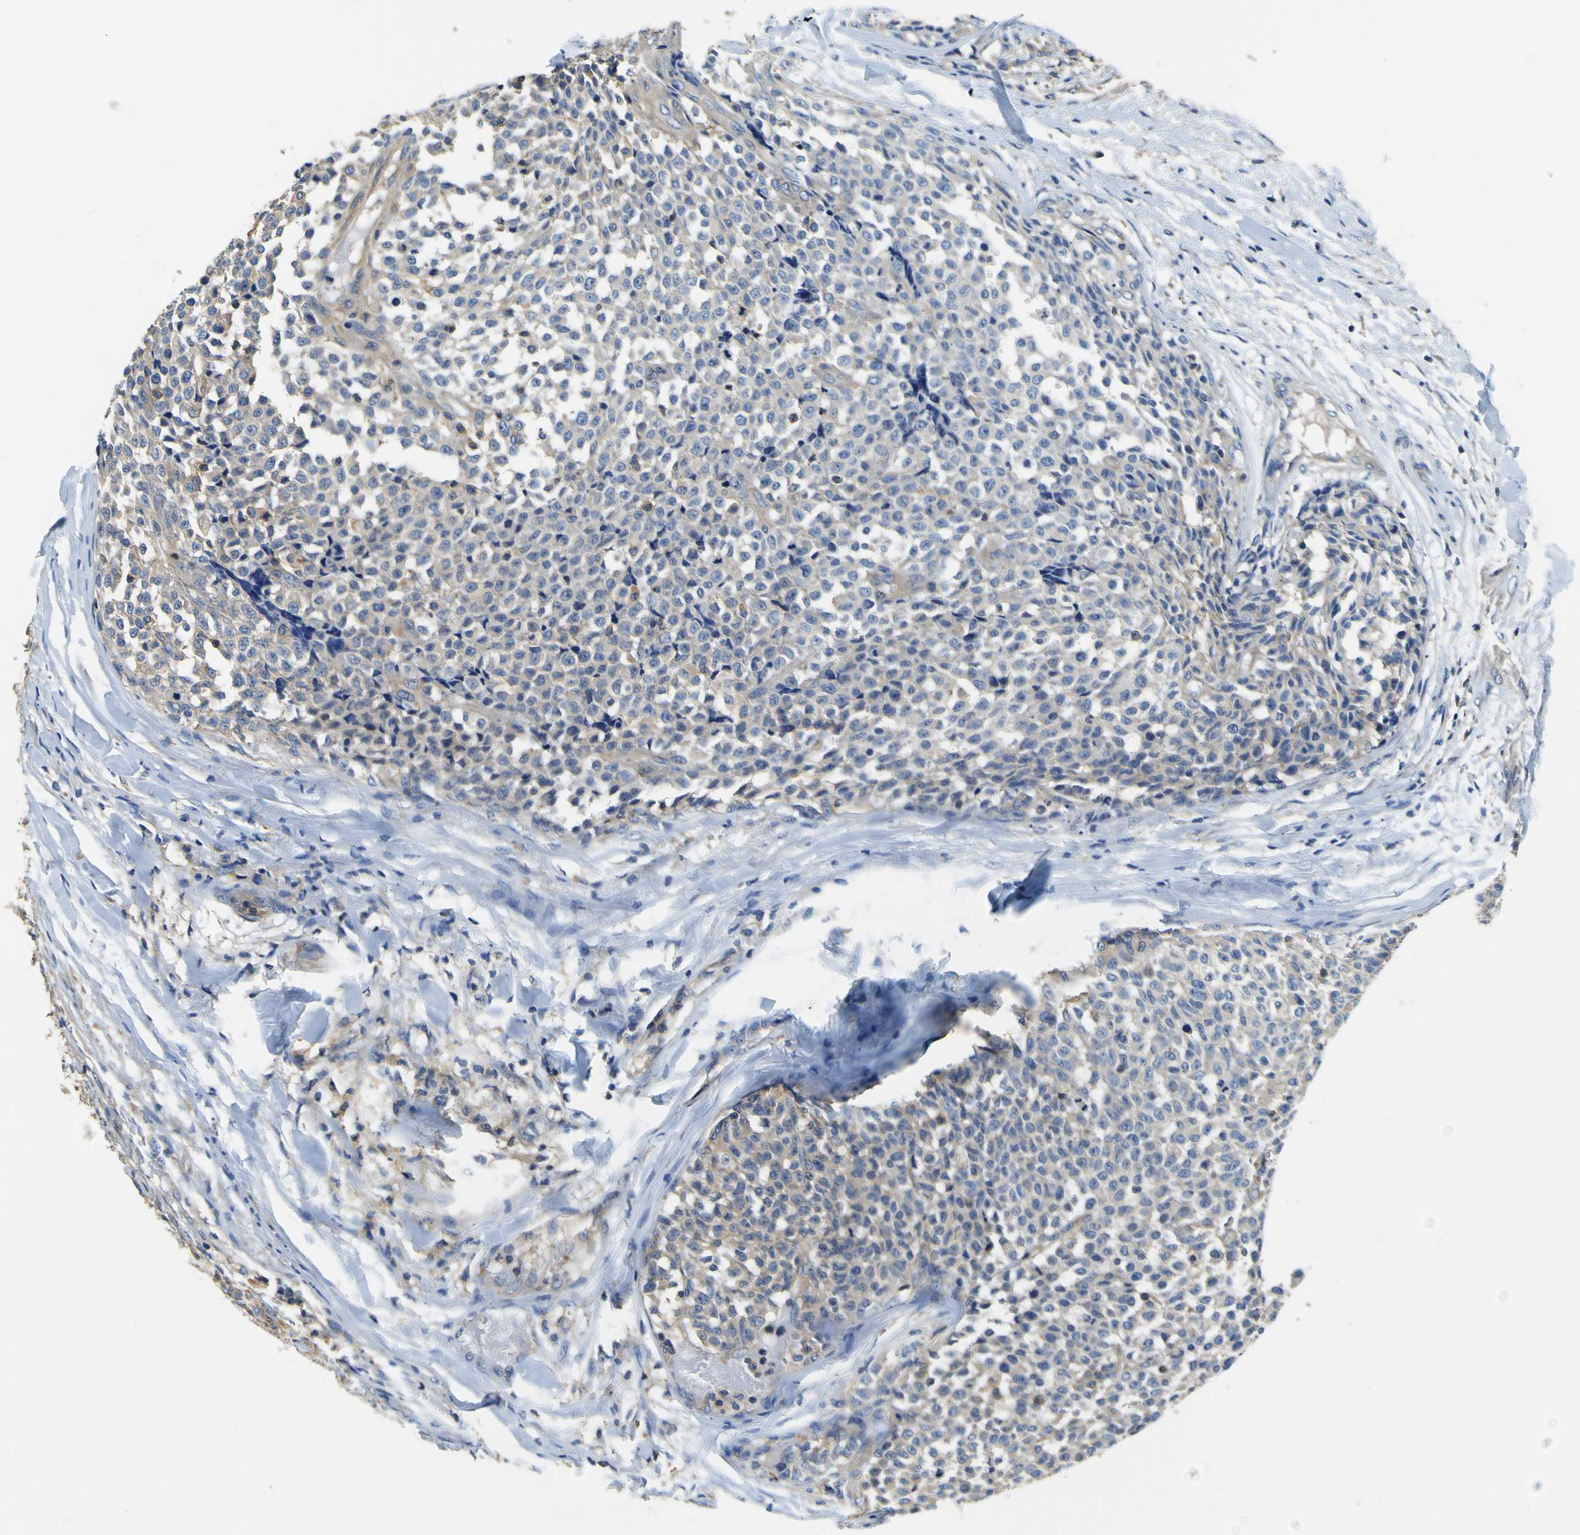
{"staining": {"intensity": "weak", "quantity": ">75%", "location": "cytoplasmic/membranous"}, "tissue": "testis cancer", "cell_type": "Tumor cells", "image_type": "cancer", "snomed": [{"axis": "morphology", "description": "Seminoma, NOS"}, {"axis": "topography", "description": "Testis"}], "caption": "Weak cytoplasmic/membranous positivity for a protein is present in about >75% of tumor cells of testis cancer using immunohistochemistry (IHC).", "gene": "CNR2", "patient": {"sex": "male", "age": 59}}